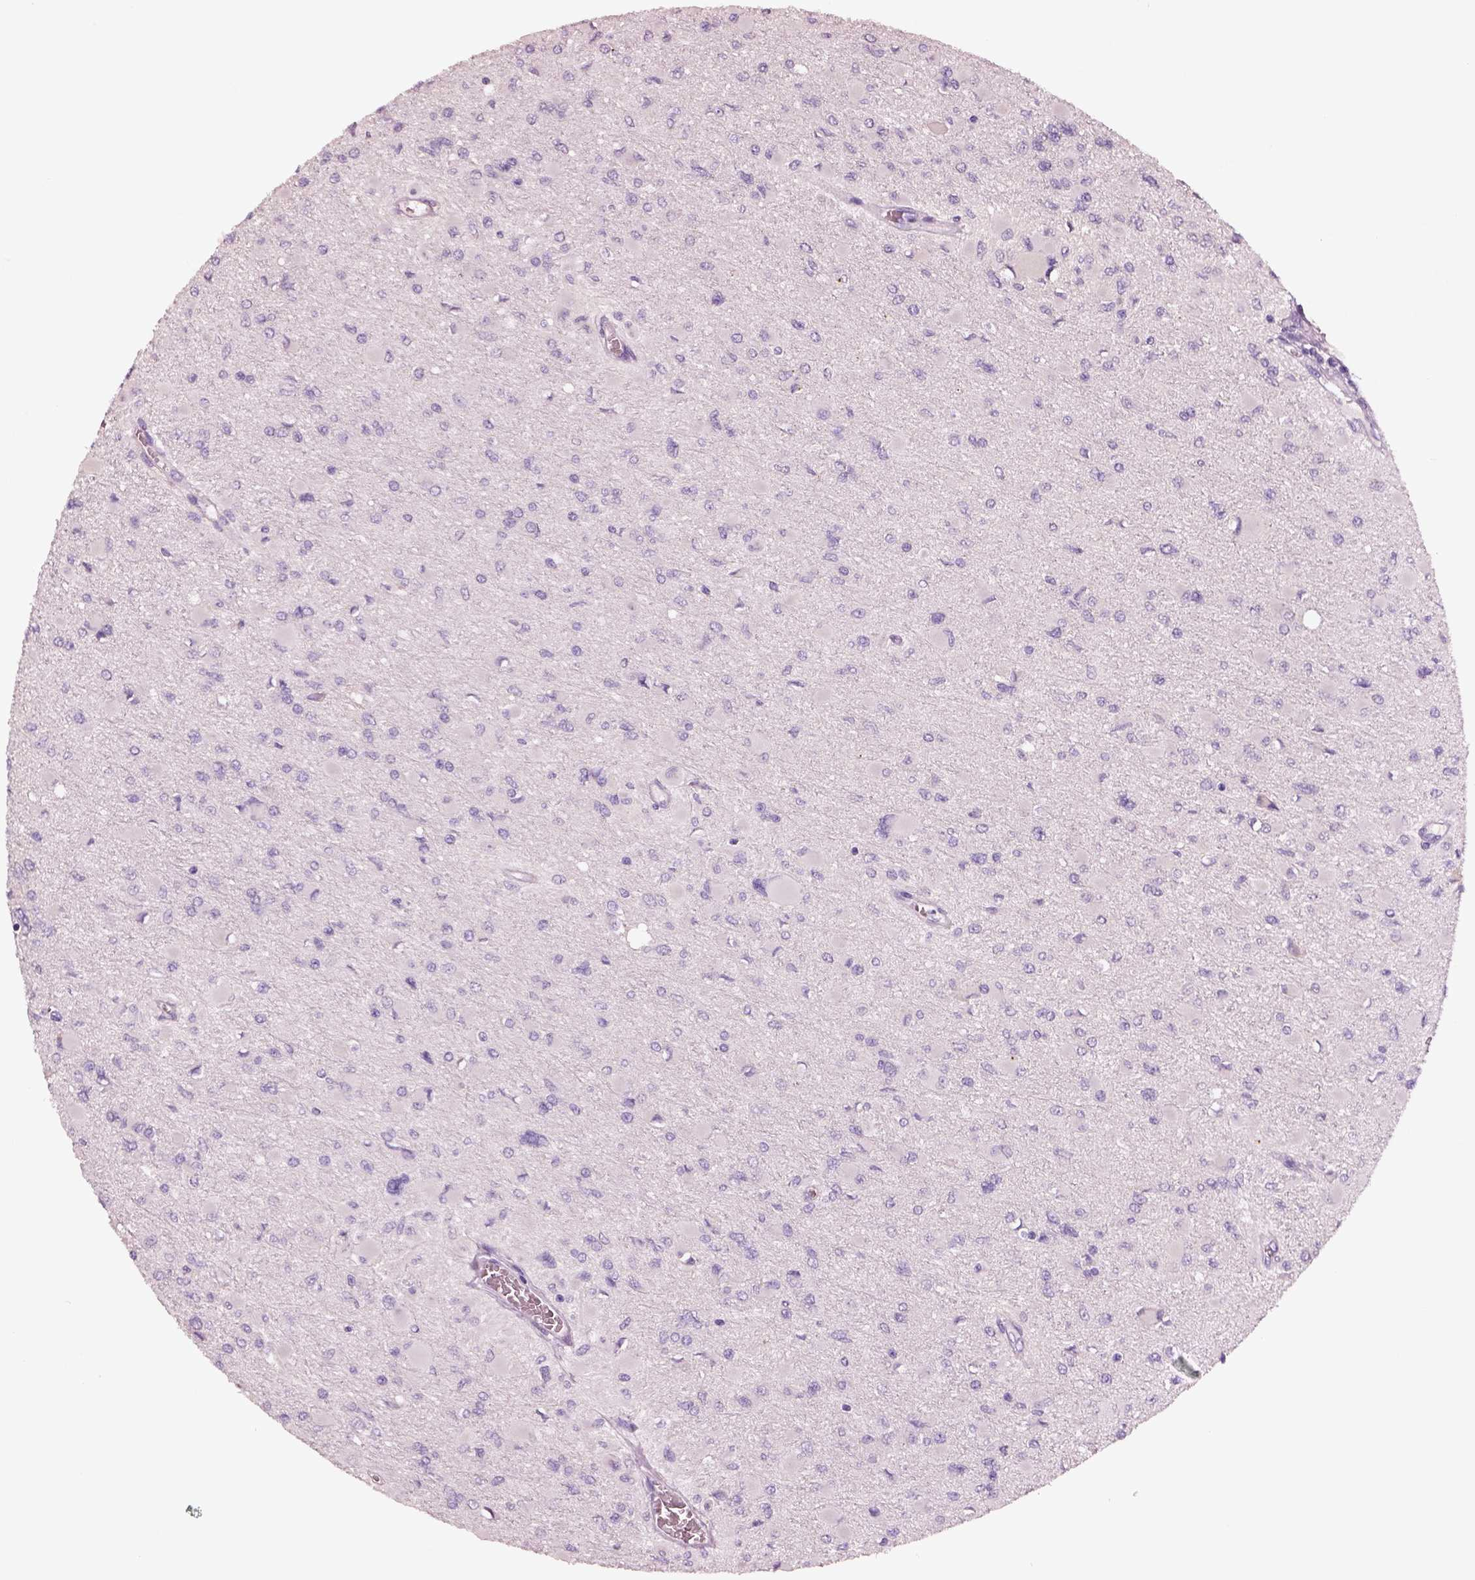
{"staining": {"intensity": "negative", "quantity": "none", "location": "none"}, "tissue": "glioma", "cell_type": "Tumor cells", "image_type": "cancer", "snomed": [{"axis": "morphology", "description": "Glioma, malignant, High grade"}, {"axis": "topography", "description": "Cerebral cortex"}], "caption": "The photomicrograph displays no staining of tumor cells in malignant high-grade glioma.", "gene": "ELSPBP1", "patient": {"sex": "female", "age": 36}}